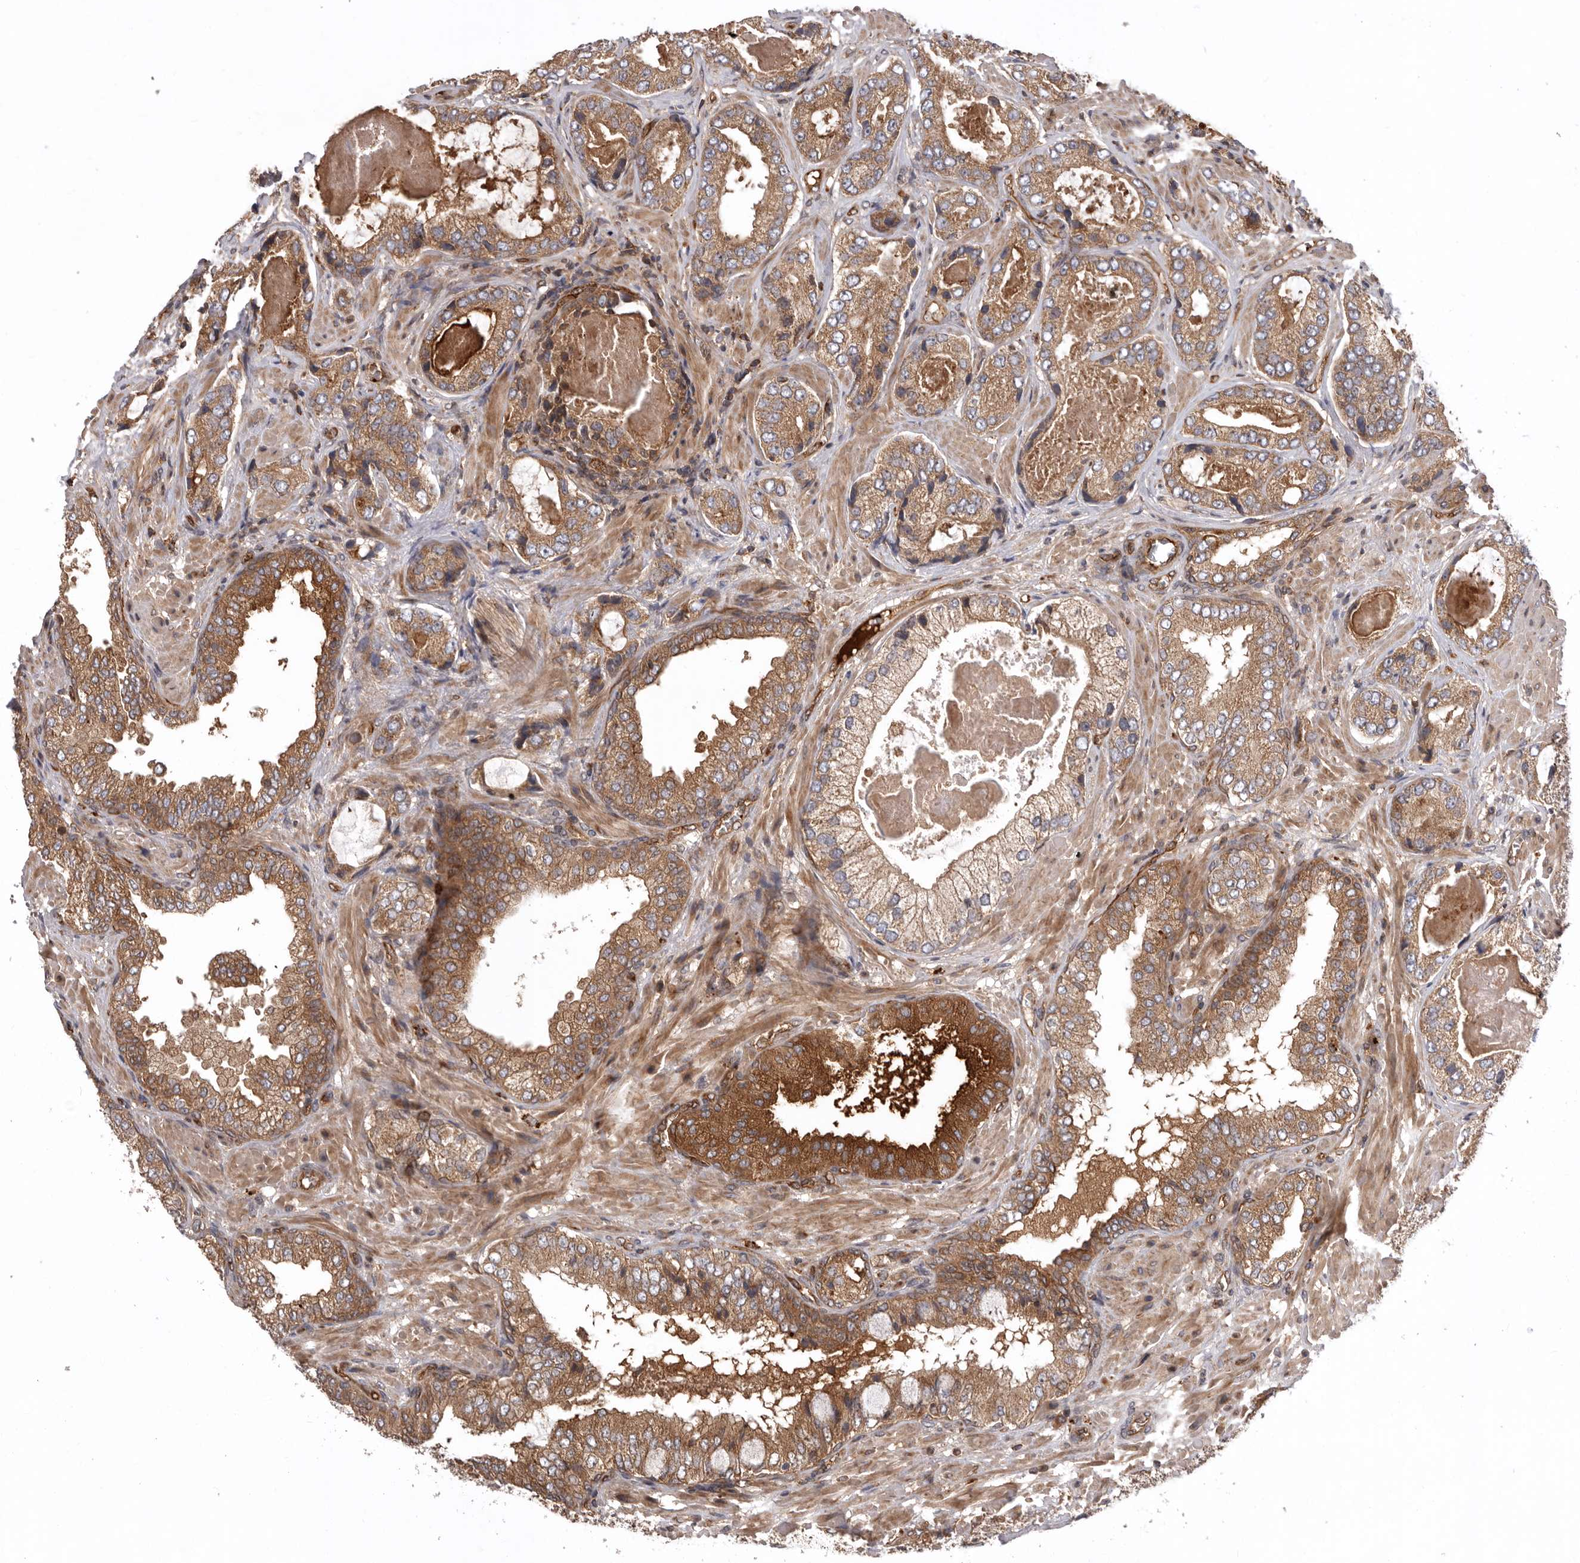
{"staining": {"intensity": "moderate", "quantity": ">75%", "location": "cytoplasmic/membranous"}, "tissue": "prostate cancer", "cell_type": "Tumor cells", "image_type": "cancer", "snomed": [{"axis": "morphology", "description": "Normal tissue, NOS"}, {"axis": "morphology", "description": "Adenocarcinoma, High grade"}, {"axis": "topography", "description": "Prostate"}, {"axis": "topography", "description": "Peripheral nerve tissue"}], "caption": "Tumor cells reveal medium levels of moderate cytoplasmic/membranous positivity in approximately >75% of cells in prostate cancer (adenocarcinoma (high-grade)). The staining was performed using DAB to visualize the protein expression in brown, while the nuclei were stained in blue with hematoxylin (Magnification: 20x).", "gene": "DHDDS", "patient": {"sex": "male", "age": 59}}